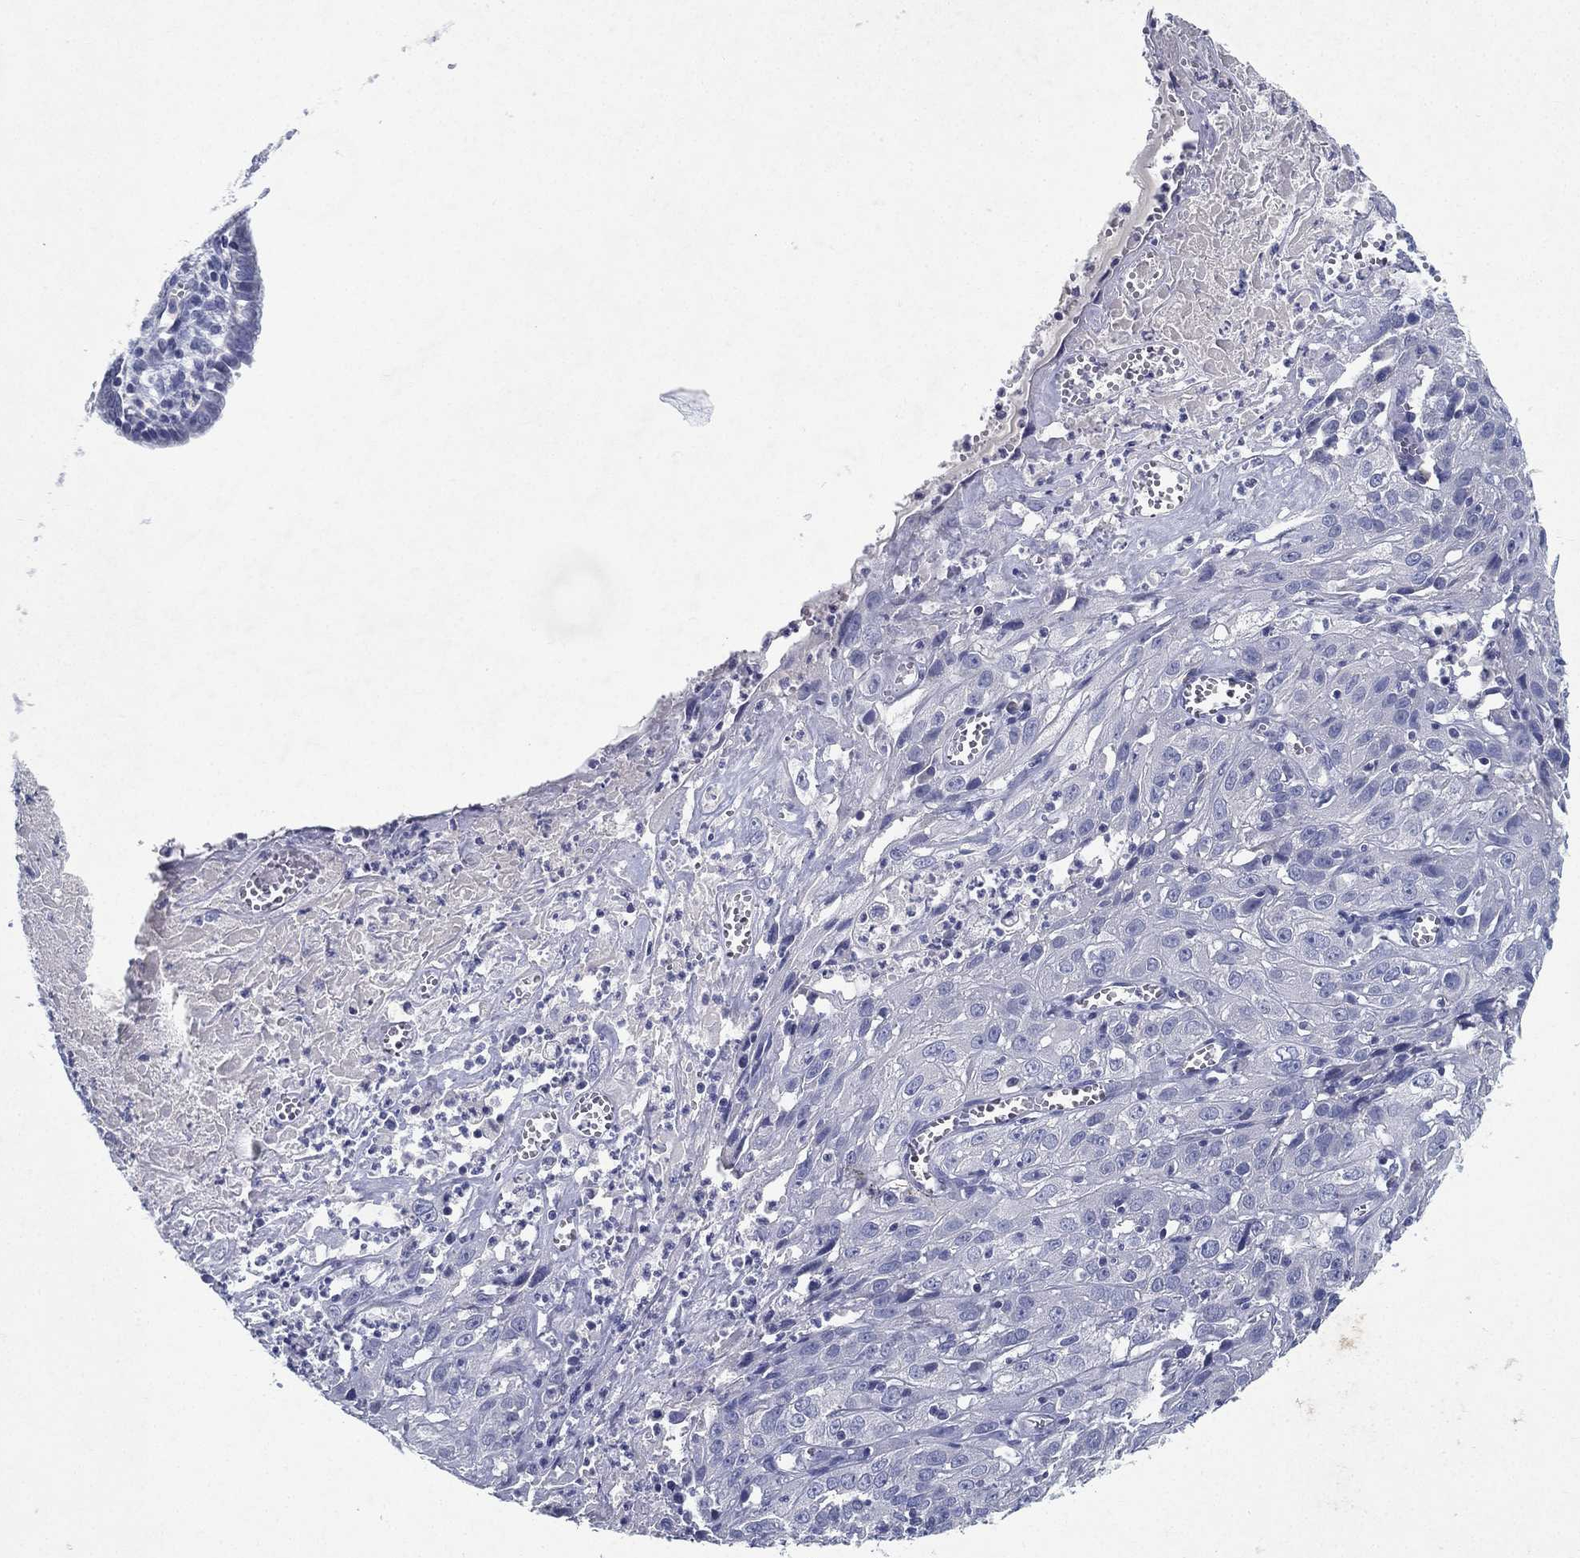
{"staining": {"intensity": "negative", "quantity": "none", "location": "none"}, "tissue": "cervical cancer", "cell_type": "Tumor cells", "image_type": "cancer", "snomed": [{"axis": "morphology", "description": "Squamous cell carcinoma, NOS"}, {"axis": "topography", "description": "Cervix"}], "caption": "Immunohistochemical staining of cervical cancer reveals no significant expression in tumor cells.", "gene": "RGS13", "patient": {"sex": "female", "age": 32}}